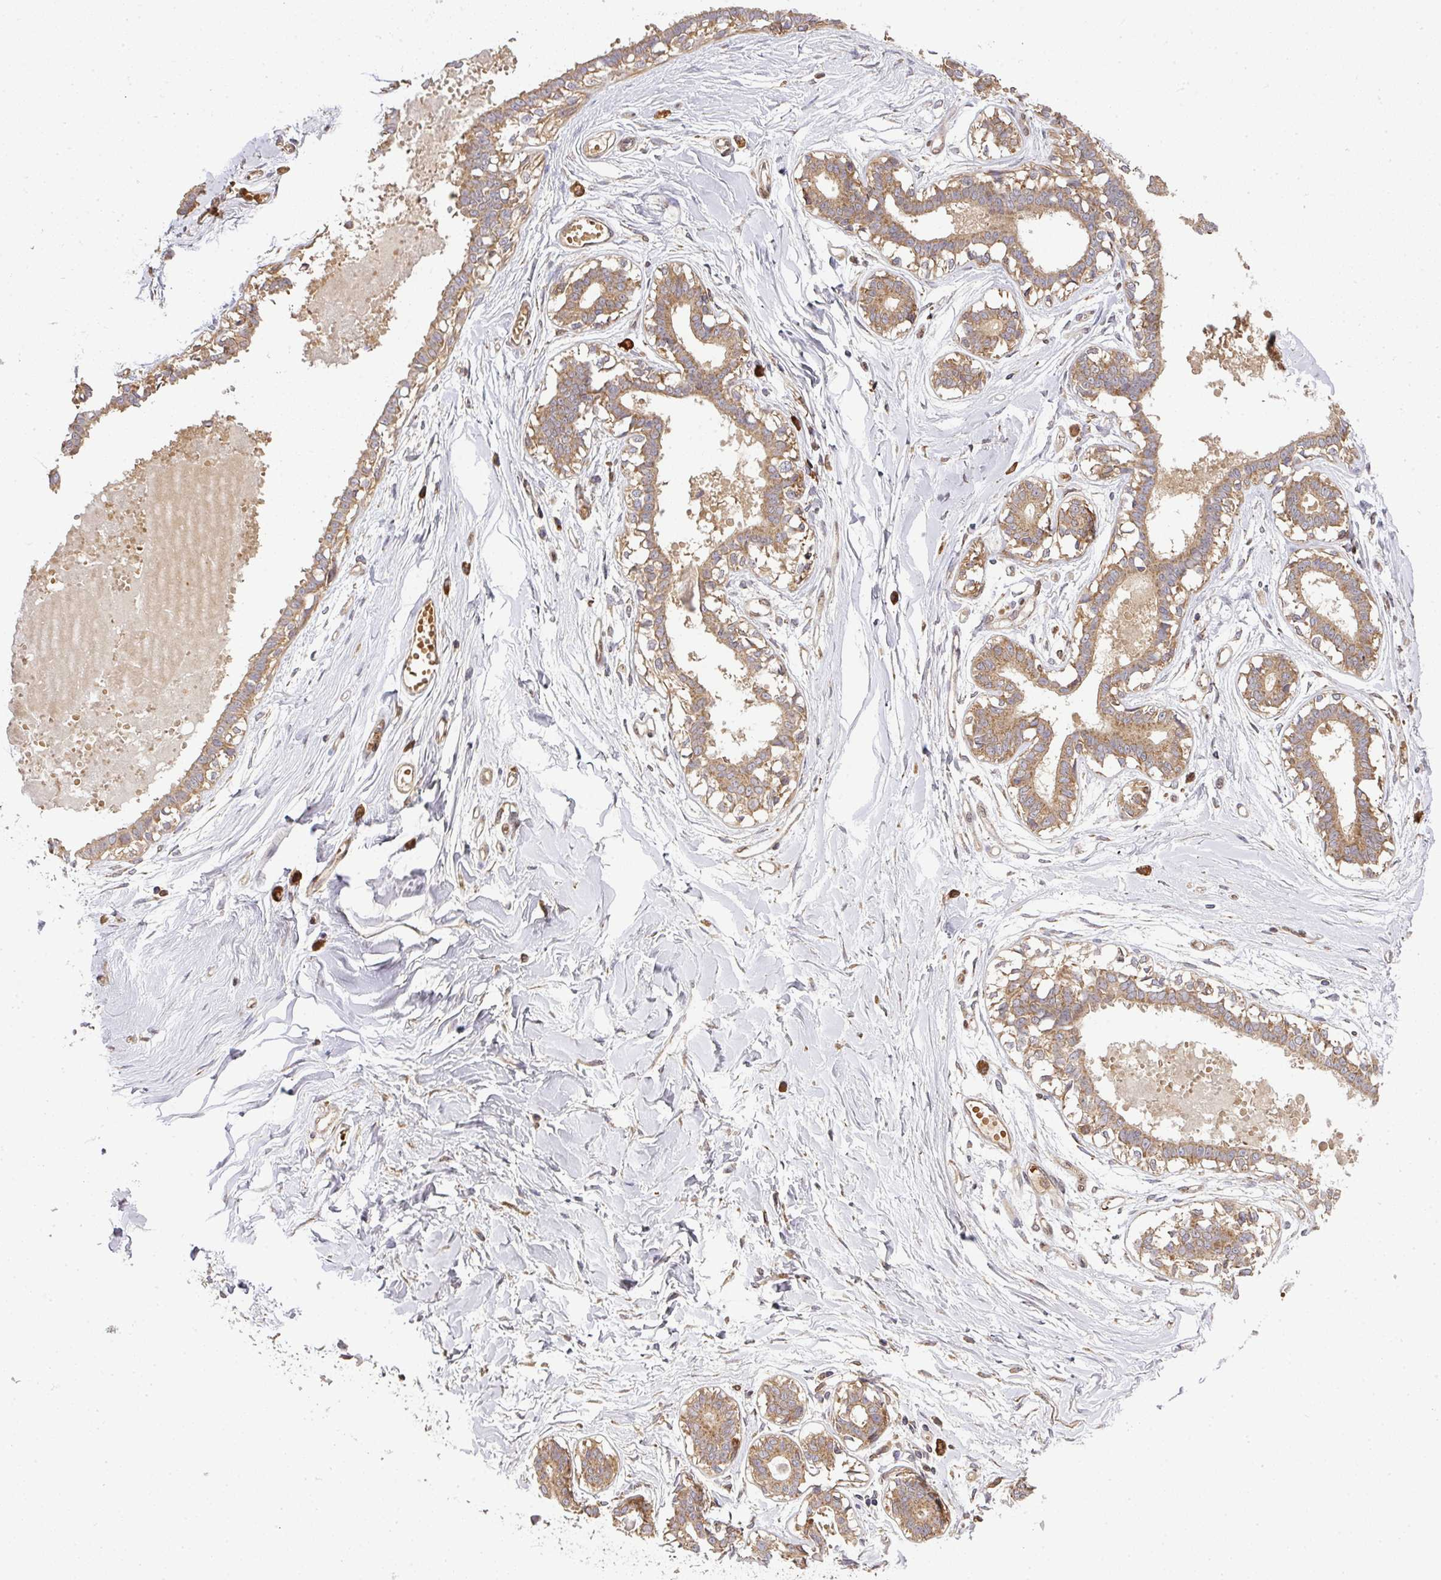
{"staining": {"intensity": "moderate", "quantity": ">75%", "location": "cytoplasmic/membranous"}, "tissue": "breast", "cell_type": "Glandular cells", "image_type": "normal", "snomed": [{"axis": "morphology", "description": "Normal tissue, NOS"}, {"axis": "topography", "description": "Breast"}], "caption": "The histopathology image reveals staining of normal breast, revealing moderate cytoplasmic/membranous protein positivity (brown color) within glandular cells. Nuclei are stained in blue.", "gene": "MALSU1", "patient": {"sex": "female", "age": 45}}